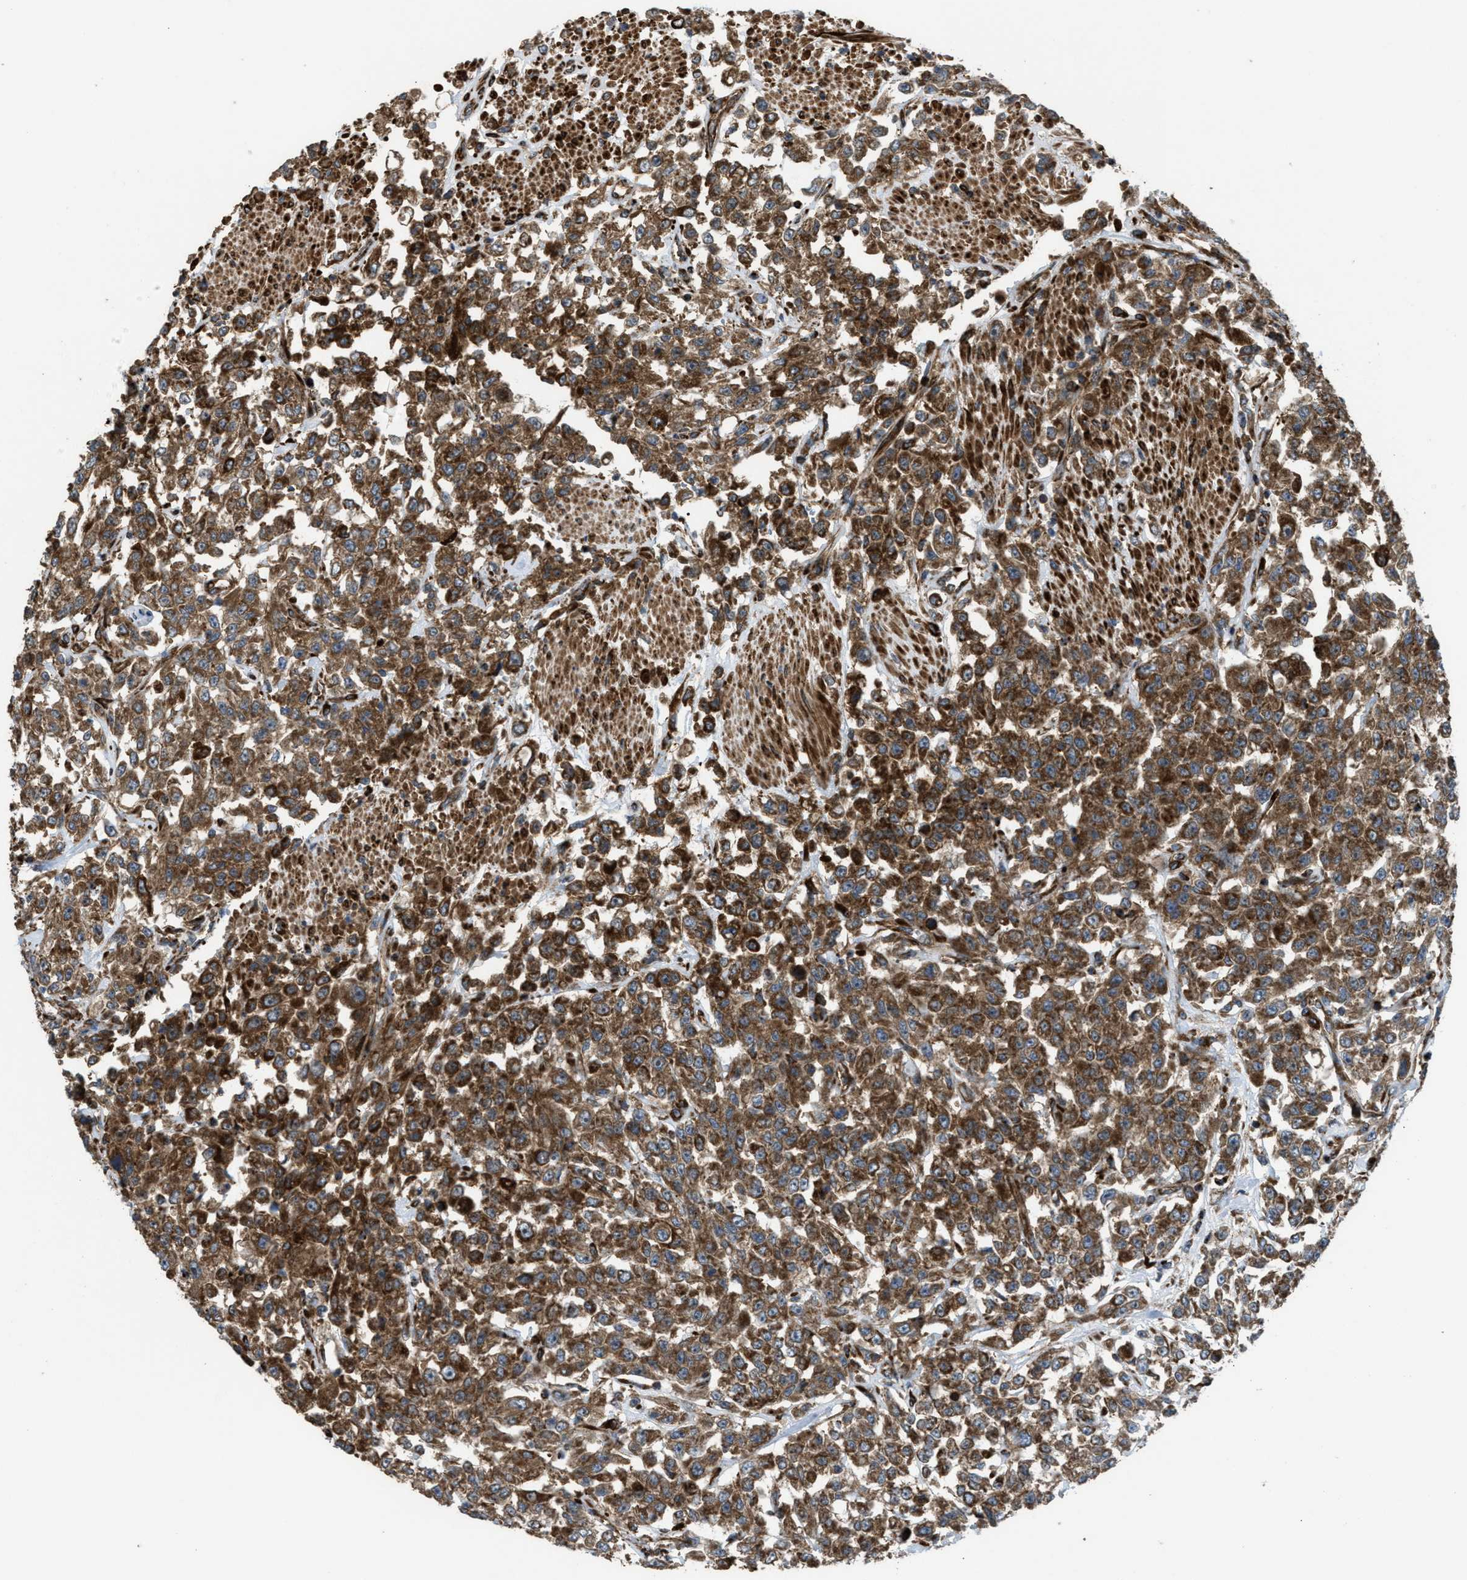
{"staining": {"intensity": "moderate", "quantity": ">75%", "location": "cytoplasmic/membranous"}, "tissue": "urothelial cancer", "cell_type": "Tumor cells", "image_type": "cancer", "snomed": [{"axis": "morphology", "description": "Urothelial carcinoma, High grade"}, {"axis": "topography", "description": "Urinary bladder"}], "caption": "A brown stain shows moderate cytoplasmic/membranous expression of a protein in human urothelial cancer tumor cells.", "gene": "EGLN1", "patient": {"sex": "male", "age": 46}}